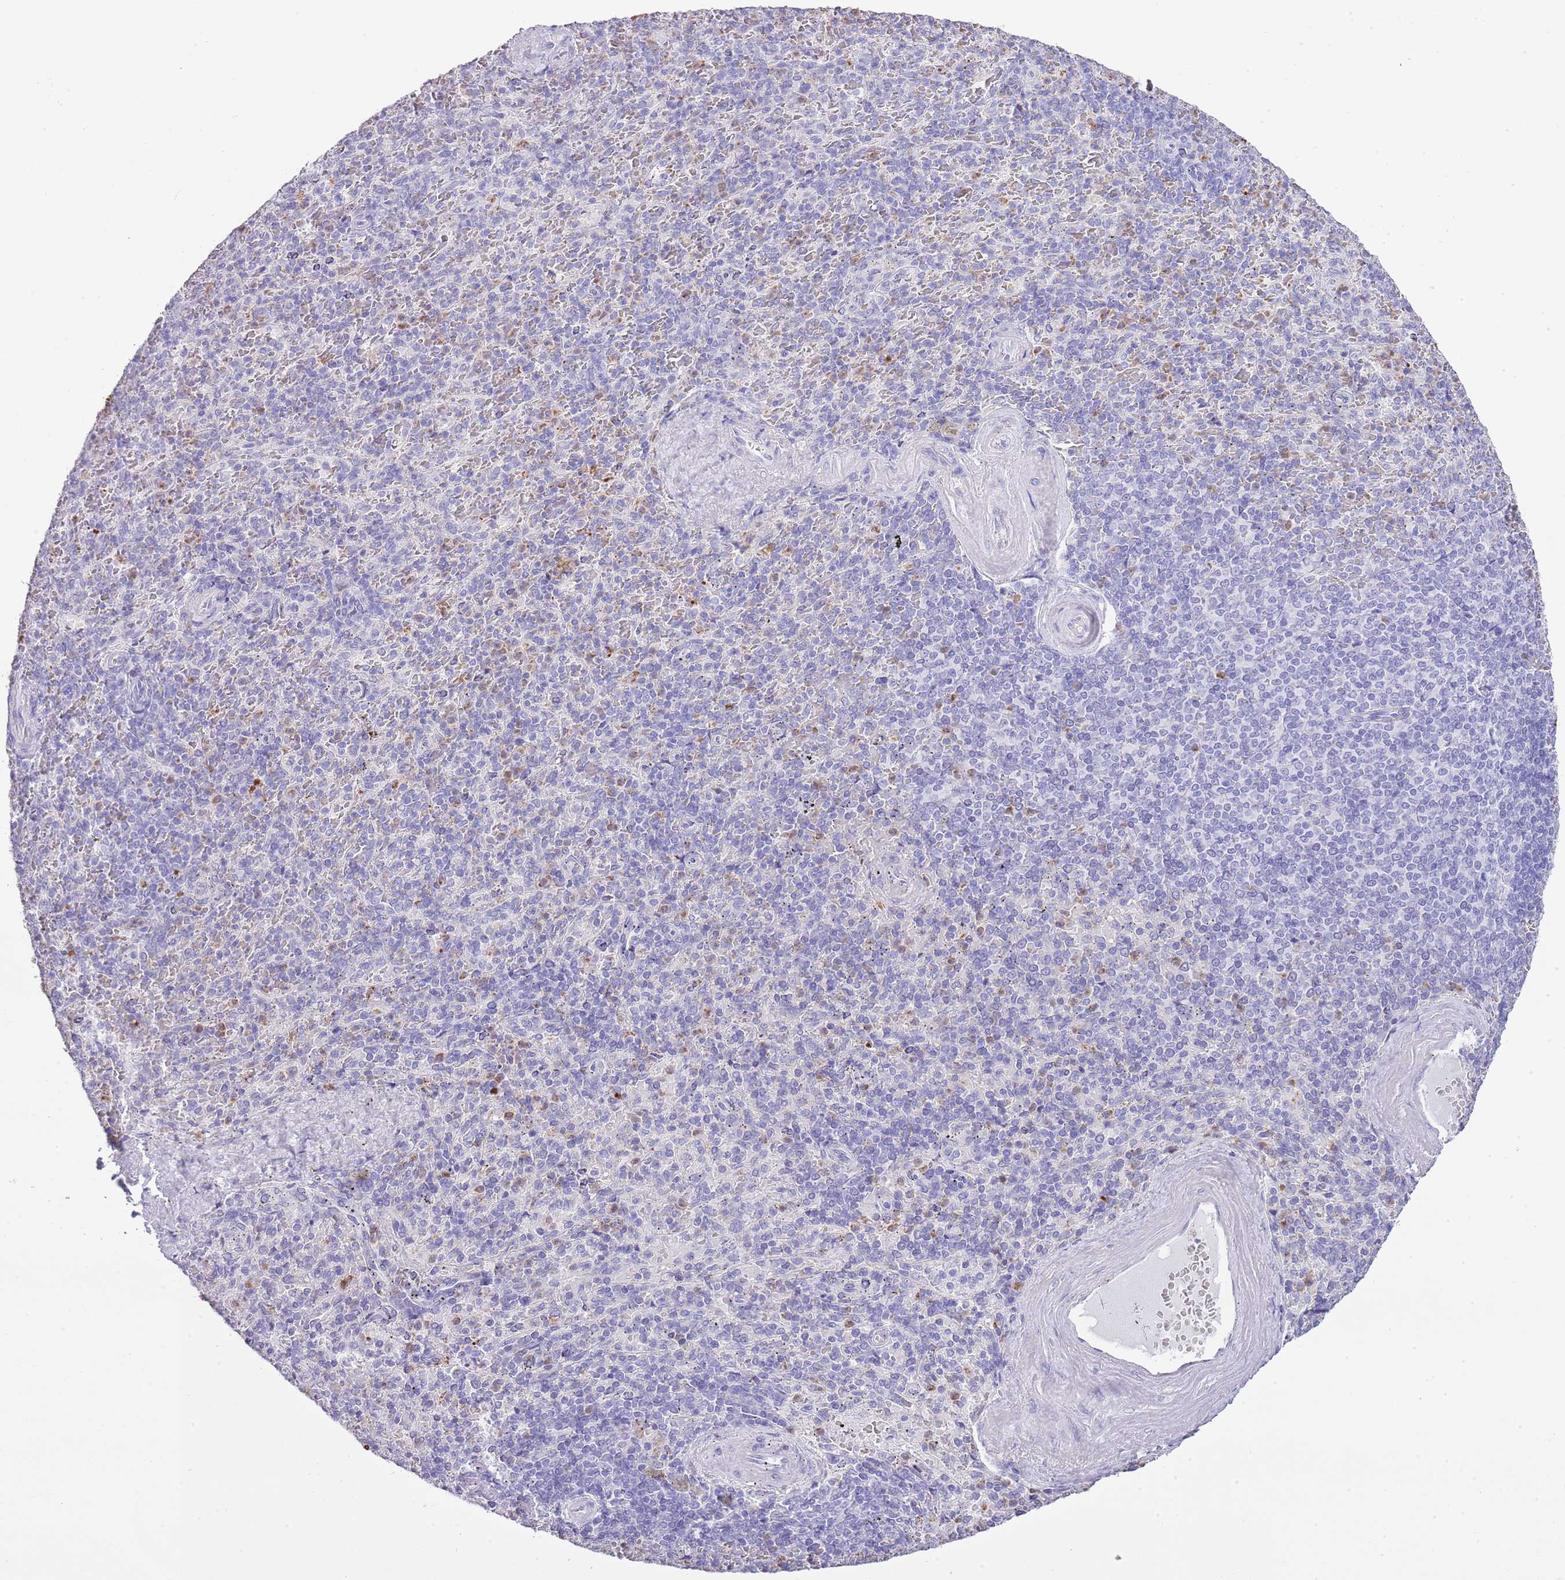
{"staining": {"intensity": "moderate", "quantity": "<25%", "location": "cytoplasmic/membranous"}, "tissue": "spleen", "cell_type": "Cells in red pulp", "image_type": "normal", "snomed": [{"axis": "morphology", "description": "Normal tissue, NOS"}, {"axis": "topography", "description": "Spleen"}], "caption": "Unremarkable spleen reveals moderate cytoplasmic/membranous staining in about <25% of cells in red pulp, visualized by immunohistochemistry.", "gene": "OR2Z1", "patient": {"sex": "male", "age": 82}}